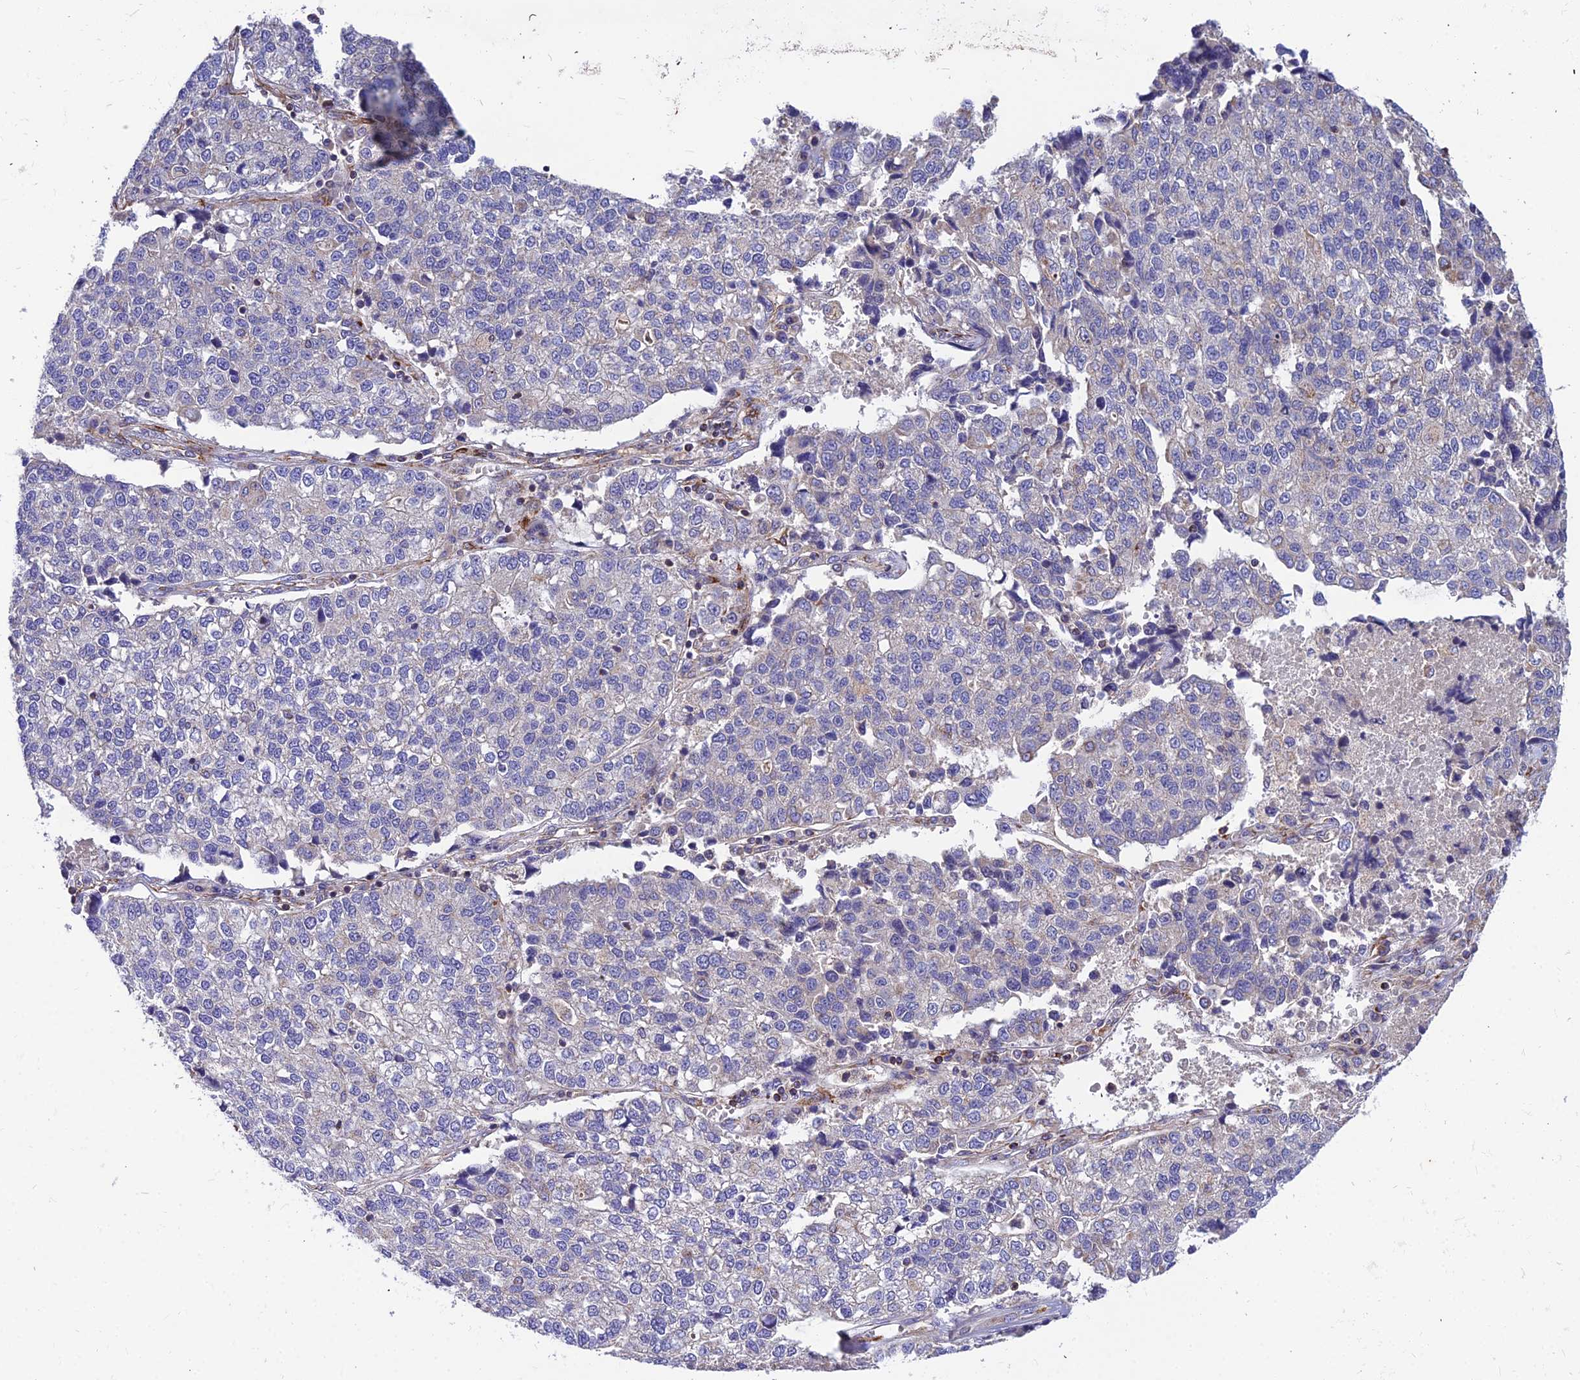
{"staining": {"intensity": "negative", "quantity": "none", "location": "none"}, "tissue": "lung cancer", "cell_type": "Tumor cells", "image_type": "cancer", "snomed": [{"axis": "morphology", "description": "Adenocarcinoma, NOS"}, {"axis": "topography", "description": "Lung"}], "caption": "DAB immunohistochemical staining of lung cancer (adenocarcinoma) demonstrates no significant positivity in tumor cells. (Immunohistochemistry, brightfield microscopy, high magnification).", "gene": "ASPHD1", "patient": {"sex": "male", "age": 49}}